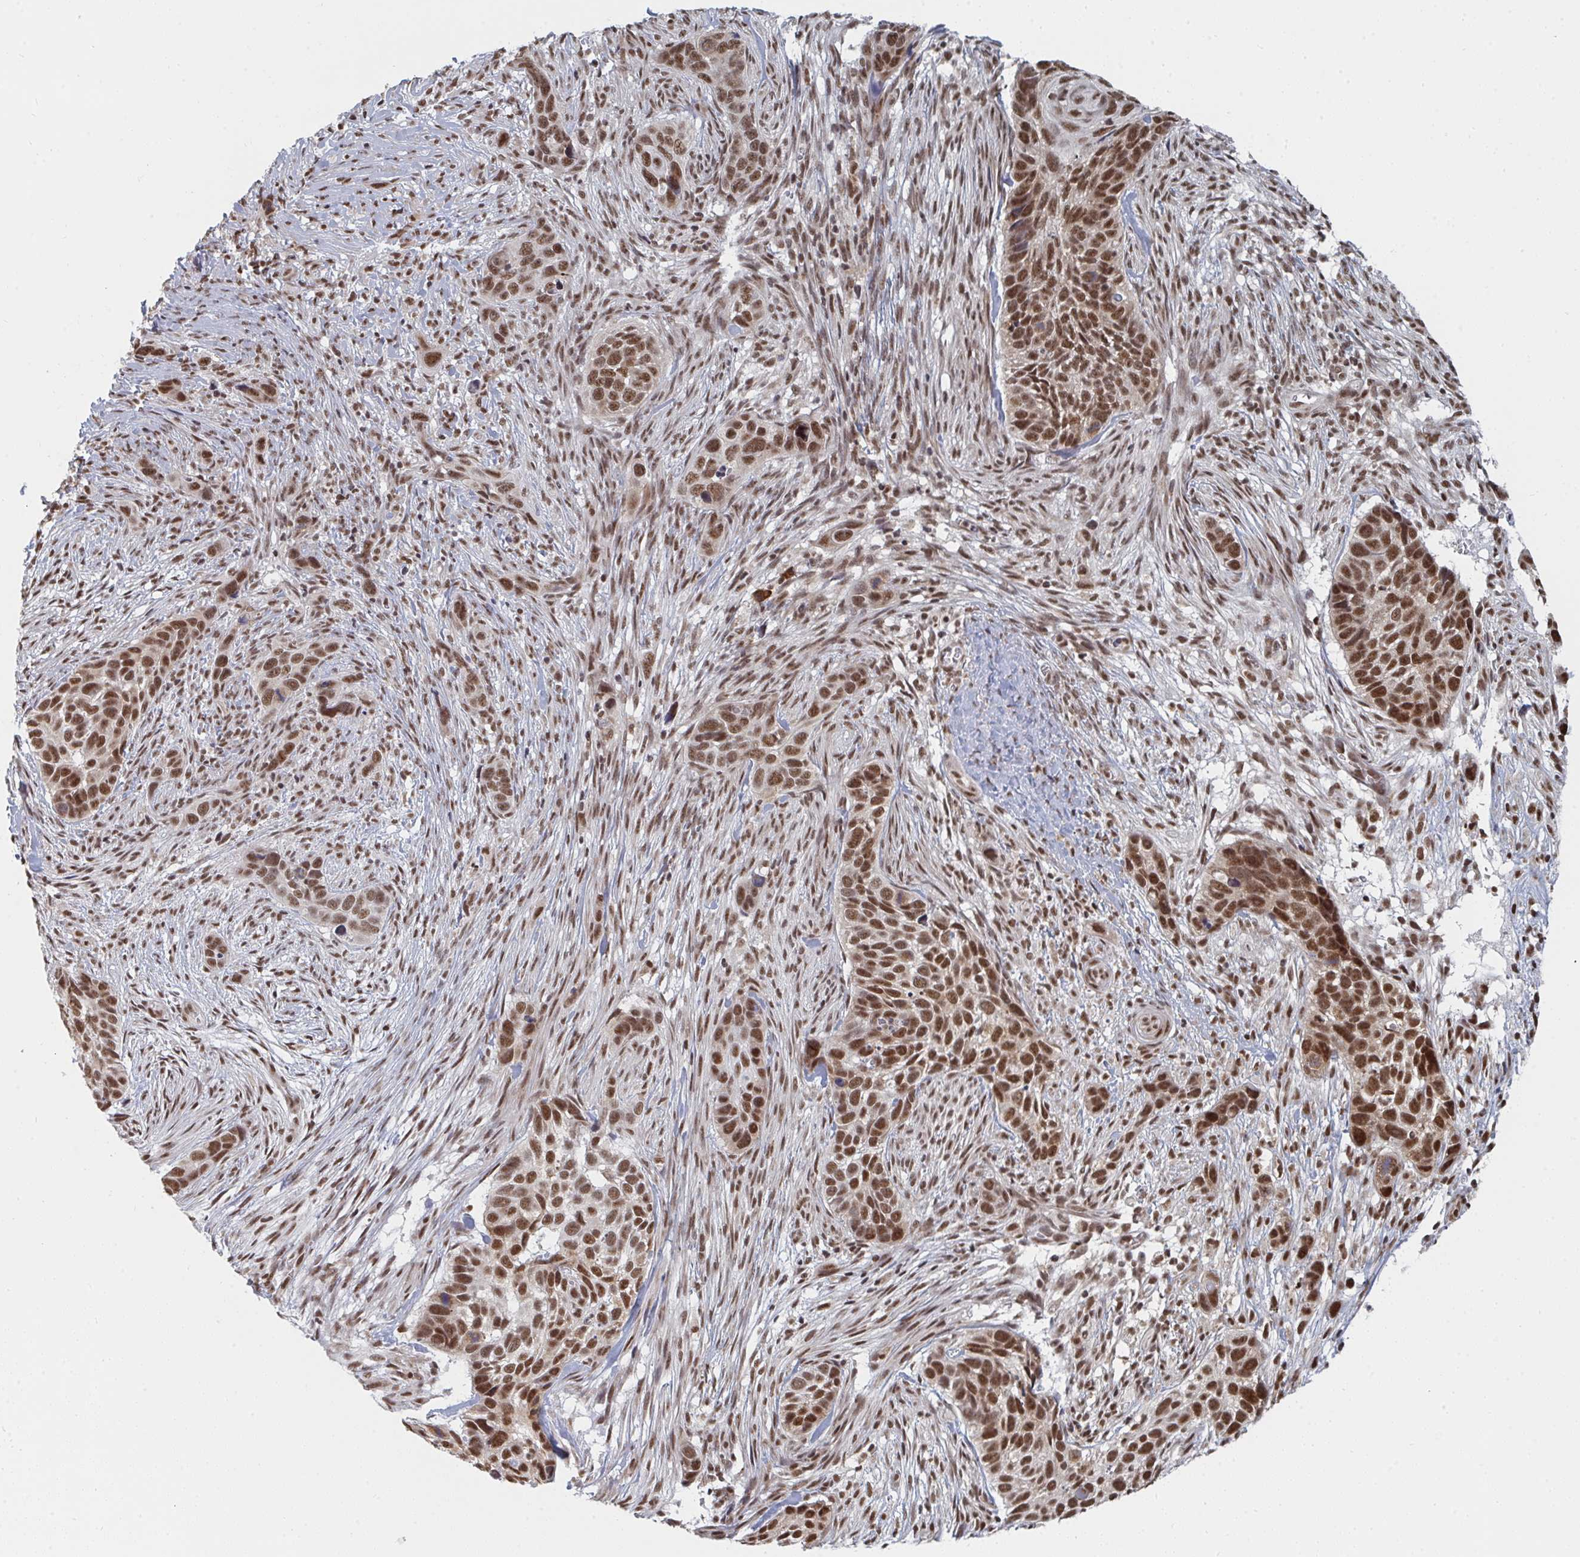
{"staining": {"intensity": "moderate", "quantity": ">75%", "location": "nuclear"}, "tissue": "skin cancer", "cell_type": "Tumor cells", "image_type": "cancer", "snomed": [{"axis": "morphology", "description": "Basal cell carcinoma"}, {"axis": "topography", "description": "Skin"}], "caption": "Brown immunohistochemical staining in basal cell carcinoma (skin) exhibits moderate nuclear expression in approximately >75% of tumor cells. The staining is performed using DAB brown chromogen to label protein expression. The nuclei are counter-stained blue using hematoxylin.", "gene": "MBNL1", "patient": {"sex": "female", "age": 82}}